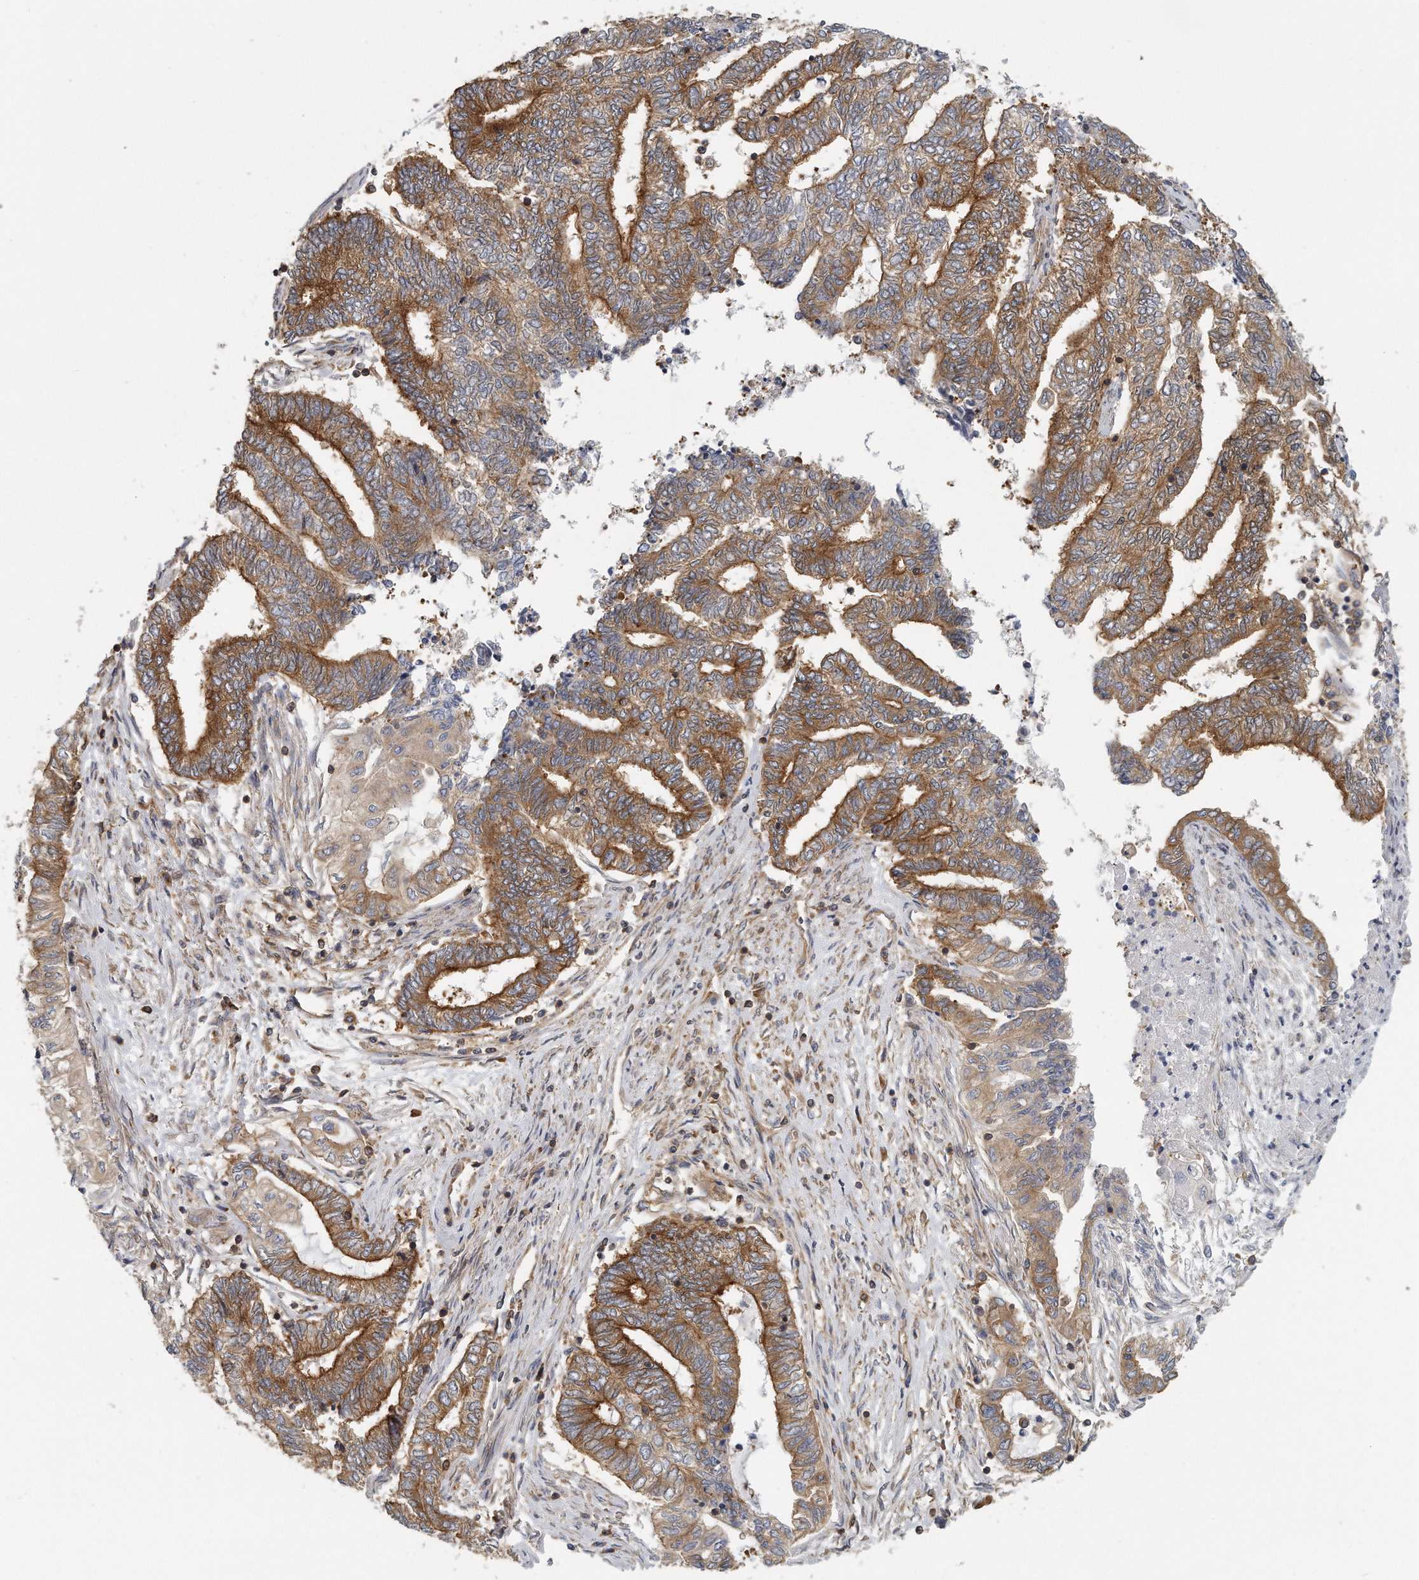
{"staining": {"intensity": "strong", "quantity": "25%-75%", "location": "cytoplasmic/membranous"}, "tissue": "endometrial cancer", "cell_type": "Tumor cells", "image_type": "cancer", "snomed": [{"axis": "morphology", "description": "Adenocarcinoma, NOS"}, {"axis": "topography", "description": "Uterus"}, {"axis": "topography", "description": "Endometrium"}], "caption": "This histopathology image reveals immunohistochemistry staining of human adenocarcinoma (endometrial), with high strong cytoplasmic/membranous staining in approximately 25%-75% of tumor cells.", "gene": "EIF3I", "patient": {"sex": "female", "age": 70}}